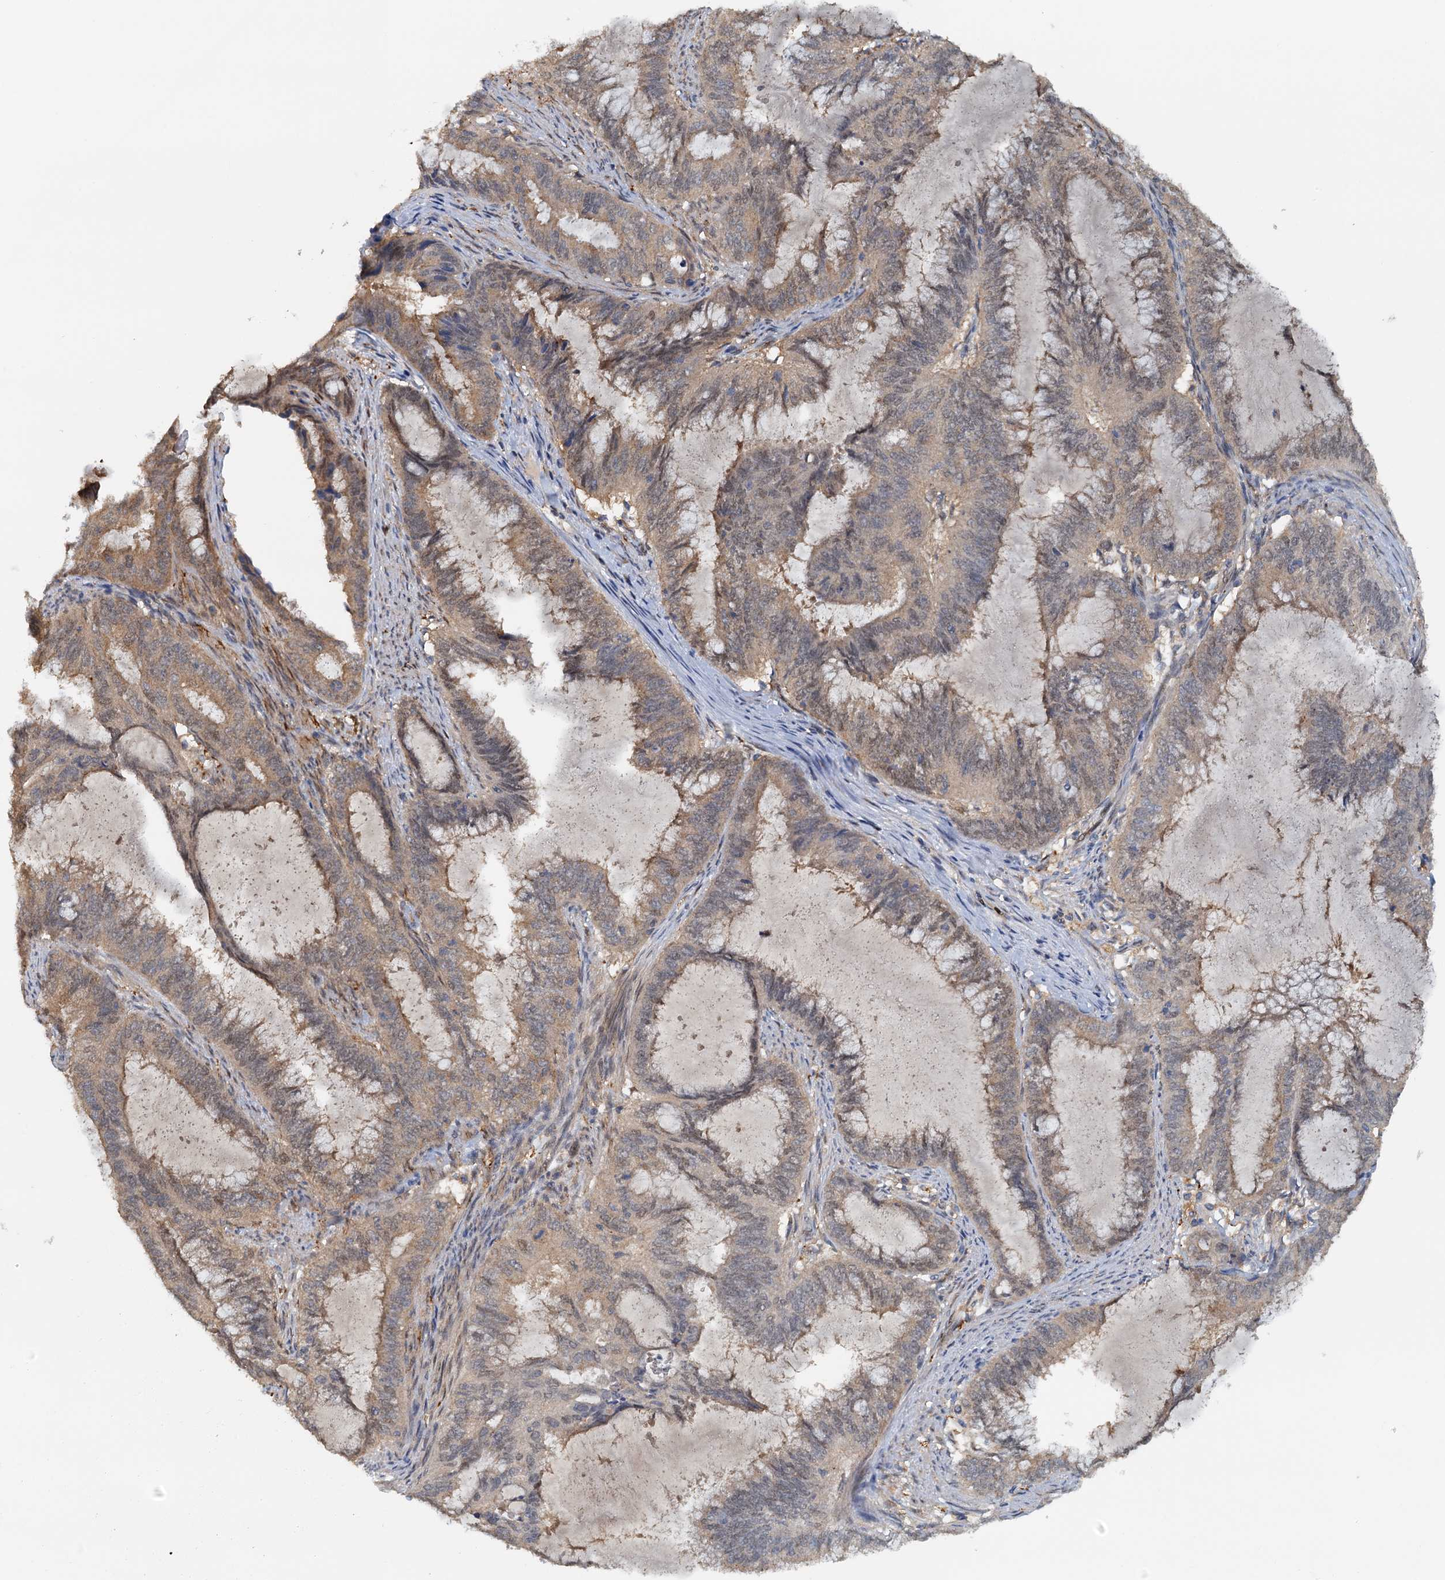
{"staining": {"intensity": "moderate", "quantity": "25%-75%", "location": "cytoplasmic/membranous,nuclear"}, "tissue": "endometrial cancer", "cell_type": "Tumor cells", "image_type": "cancer", "snomed": [{"axis": "morphology", "description": "Adenocarcinoma, NOS"}, {"axis": "topography", "description": "Endometrium"}], "caption": "A histopathology image of human endometrial cancer (adenocarcinoma) stained for a protein shows moderate cytoplasmic/membranous and nuclear brown staining in tumor cells. Immunohistochemistry stains the protein in brown and the nuclei are stained blue.", "gene": "UBL7", "patient": {"sex": "female", "age": 51}}